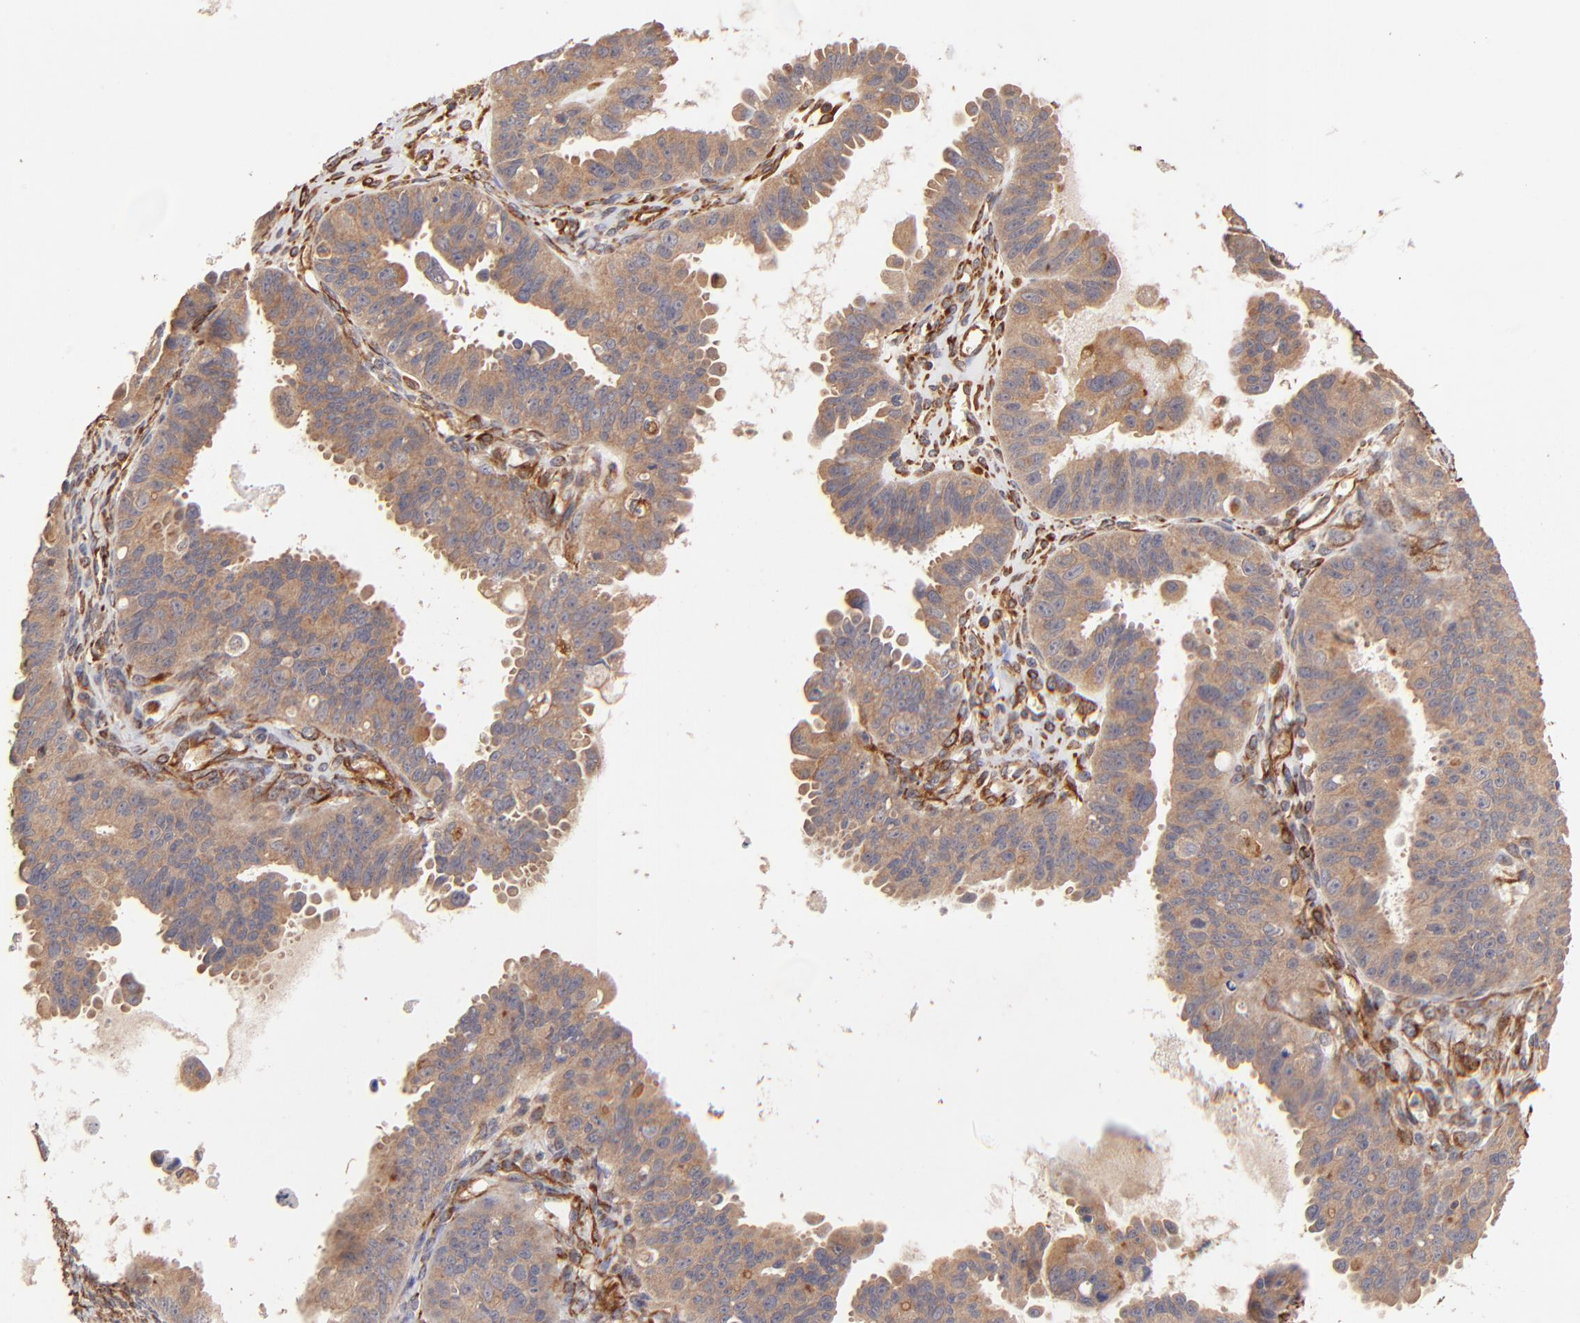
{"staining": {"intensity": "weak", "quantity": ">75%", "location": "cytoplasmic/membranous"}, "tissue": "ovarian cancer", "cell_type": "Tumor cells", "image_type": "cancer", "snomed": [{"axis": "morphology", "description": "Carcinoma, endometroid"}, {"axis": "topography", "description": "Ovary"}], "caption": "Immunohistochemistry (IHC) staining of endometroid carcinoma (ovarian), which shows low levels of weak cytoplasmic/membranous expression in approximately >75% of tumor cells indicating weak cytoplasmic/membranous protein expression. The staining was performed using DAB (brown) for protein detection and nuclei were counterstained in hematoxylin (blue).", "gene": "TNFAIP3", "patient": {"sex": "female", "age": 85}}